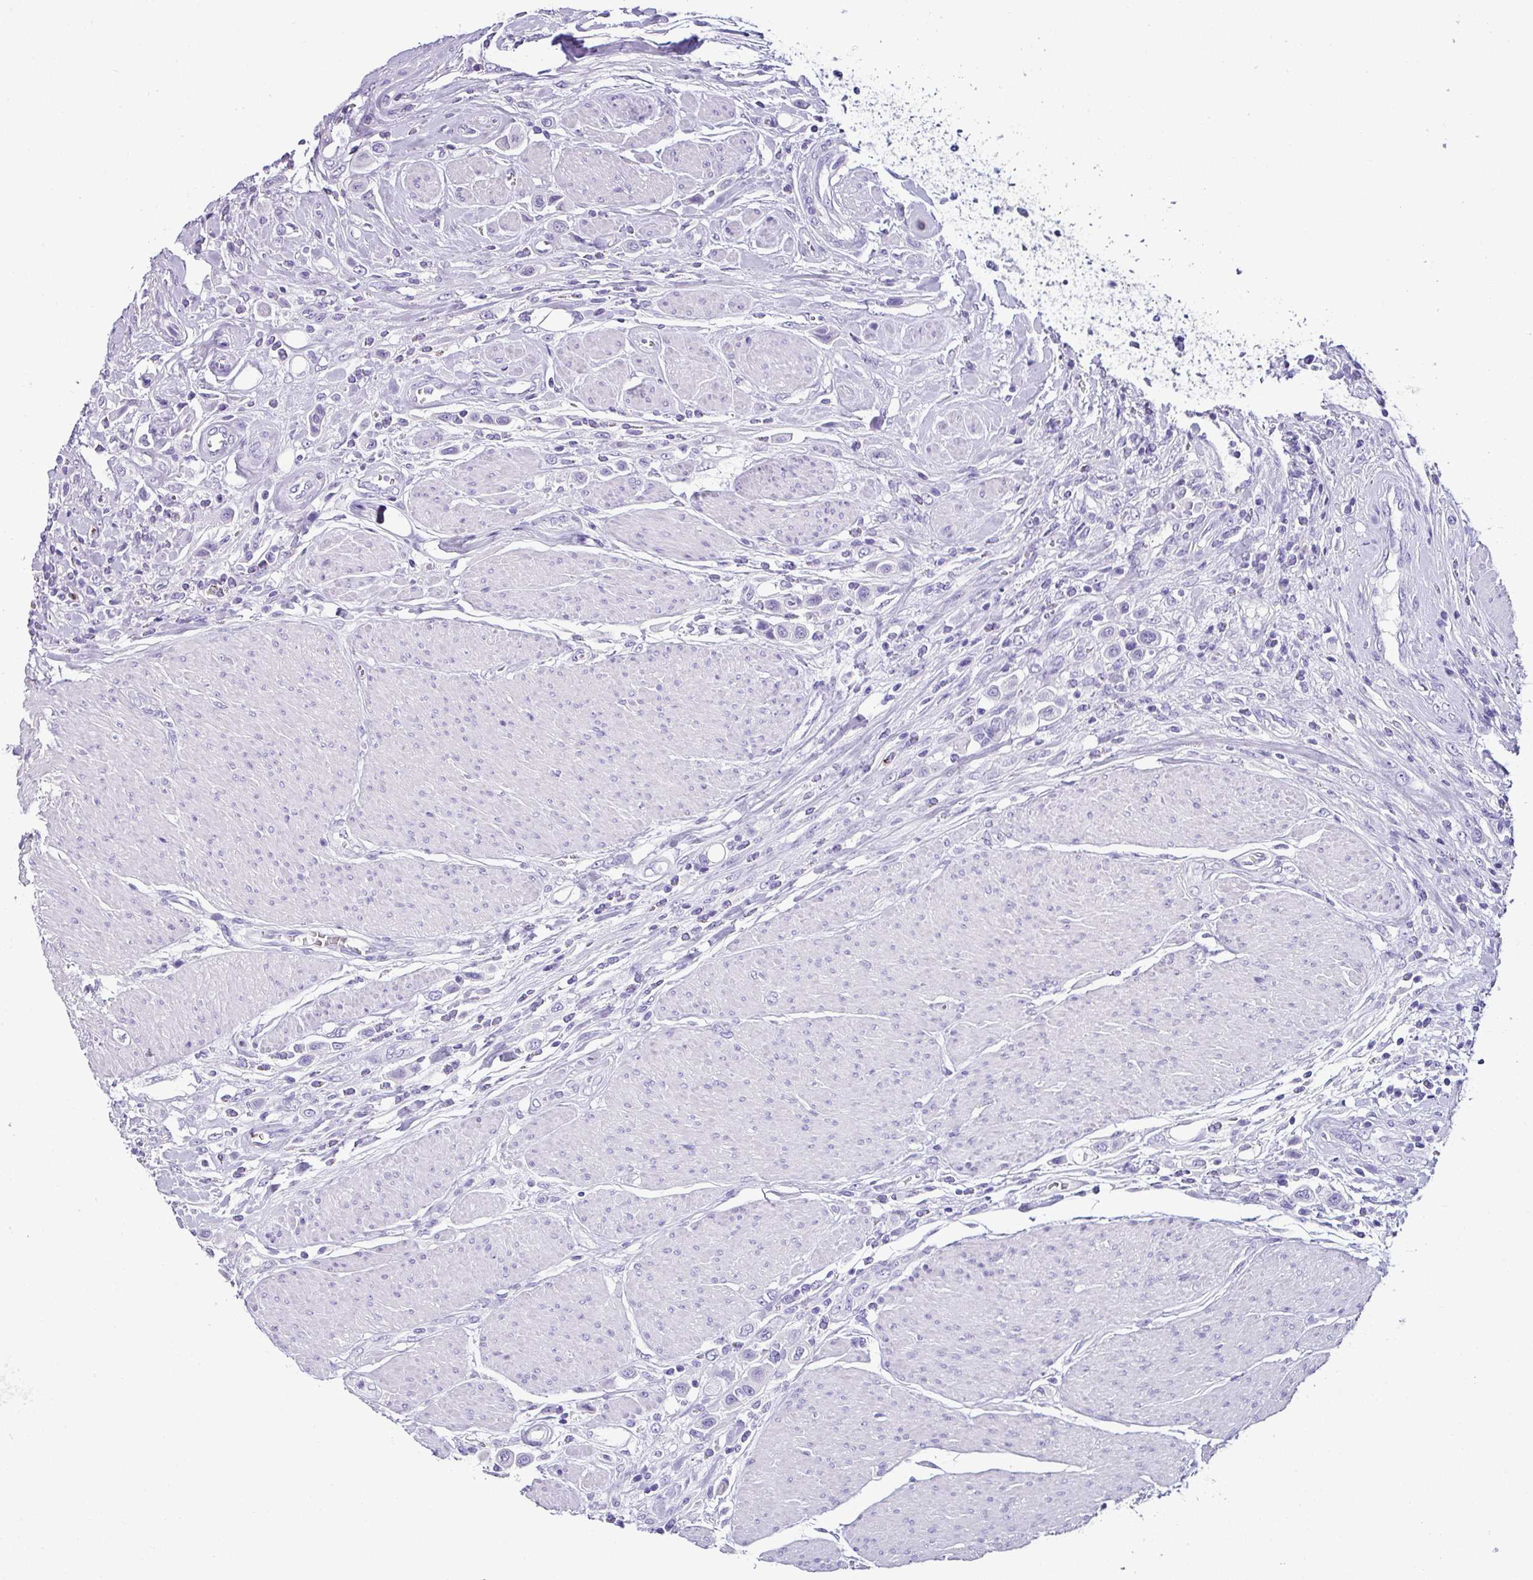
{"staining": {"intensity": "negative", "quantity": "none", "location": "none"}, "tissue": "urothelial cancer", "cell_type": "Tumor cells", "image_type": "cancer", "snomed": [{"axis": "morphology", "description": "Urothelial carcinoma, High grade"}, {"axis": "topography", "description": "Urinary bladder"}], "caption": "Tumor cells show no significant positivity in high-grade urothelial carcinoma.", "gene": "NAPSA", "patient": {"sex": "male", "age": 50}}